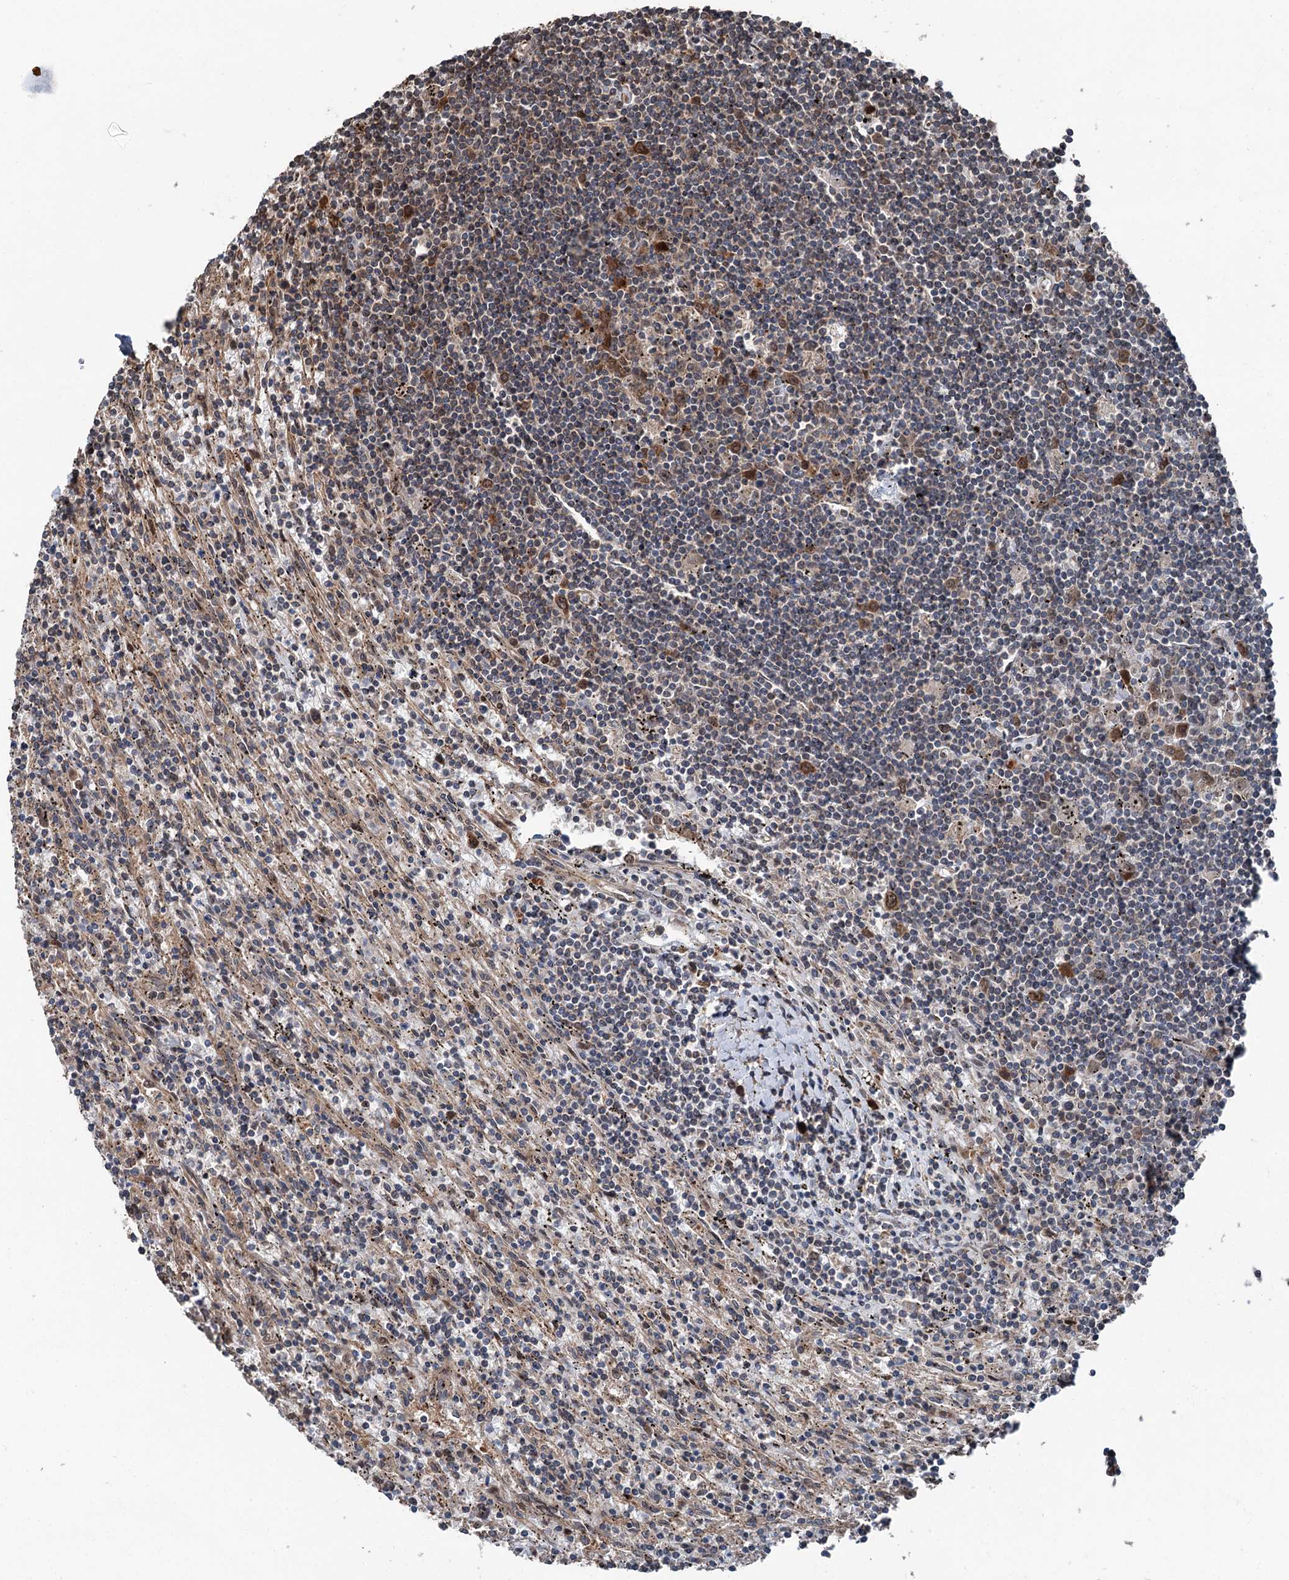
{"staining": {"intensity": "negative", "quantity": "none", "location": "none"}, "tissue": "lymphoma", "cell_type": "Tumor cells", "image_type": "cancer", "snomed": [{"axis": "morphology", "description": "Malignant lymphoma, non-Hodgkin's type, Low grade"}, {"axis": "topography", "description": "Spleen"}], "caption": "Low-grade malignant lymphoma, non-Hodgkin's type stained for a protein using immunohistochemistry (IHC) demonstrates no staining tumor cells.", "gene": "PSMD13", "patient": {"sex": "male", "age": 76}}